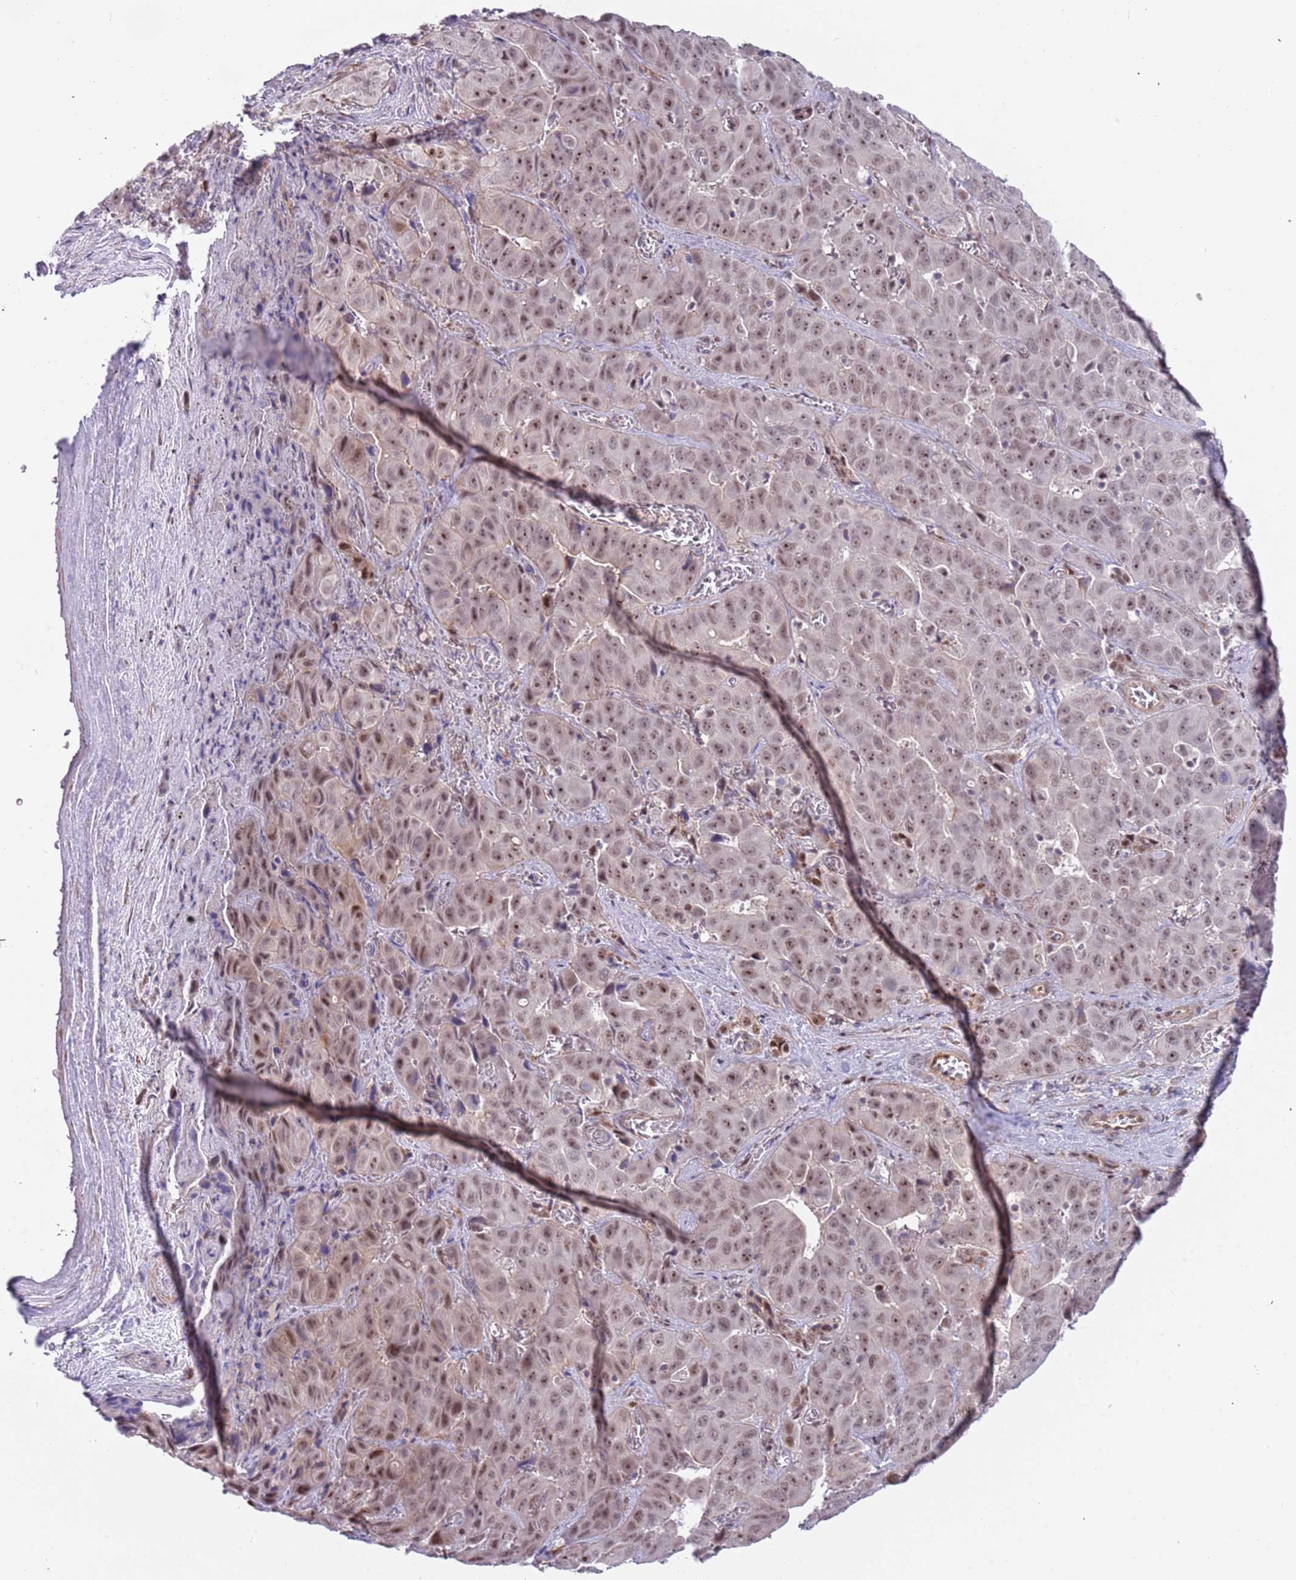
{"staining": {"intensity": "moderate", "quantity": ">75%", "location": "nuclear"}, "tissue": "liver cancer", "cell_type": "Tumor cells", "image_type": "cancer", "snomed": [{"axis": "morphology", "description": "Cholangiocarcinoma"}, {"axis": "topography", "description": "Liver"}], "caption": "This is an image of immunohistochemistry staining of cholangiocarcinoma (liver), which shows moderate expression in the nuclear of tumor cells.", "gene": "LRMDA", "patient": {"sex": "female", "age": 52}}